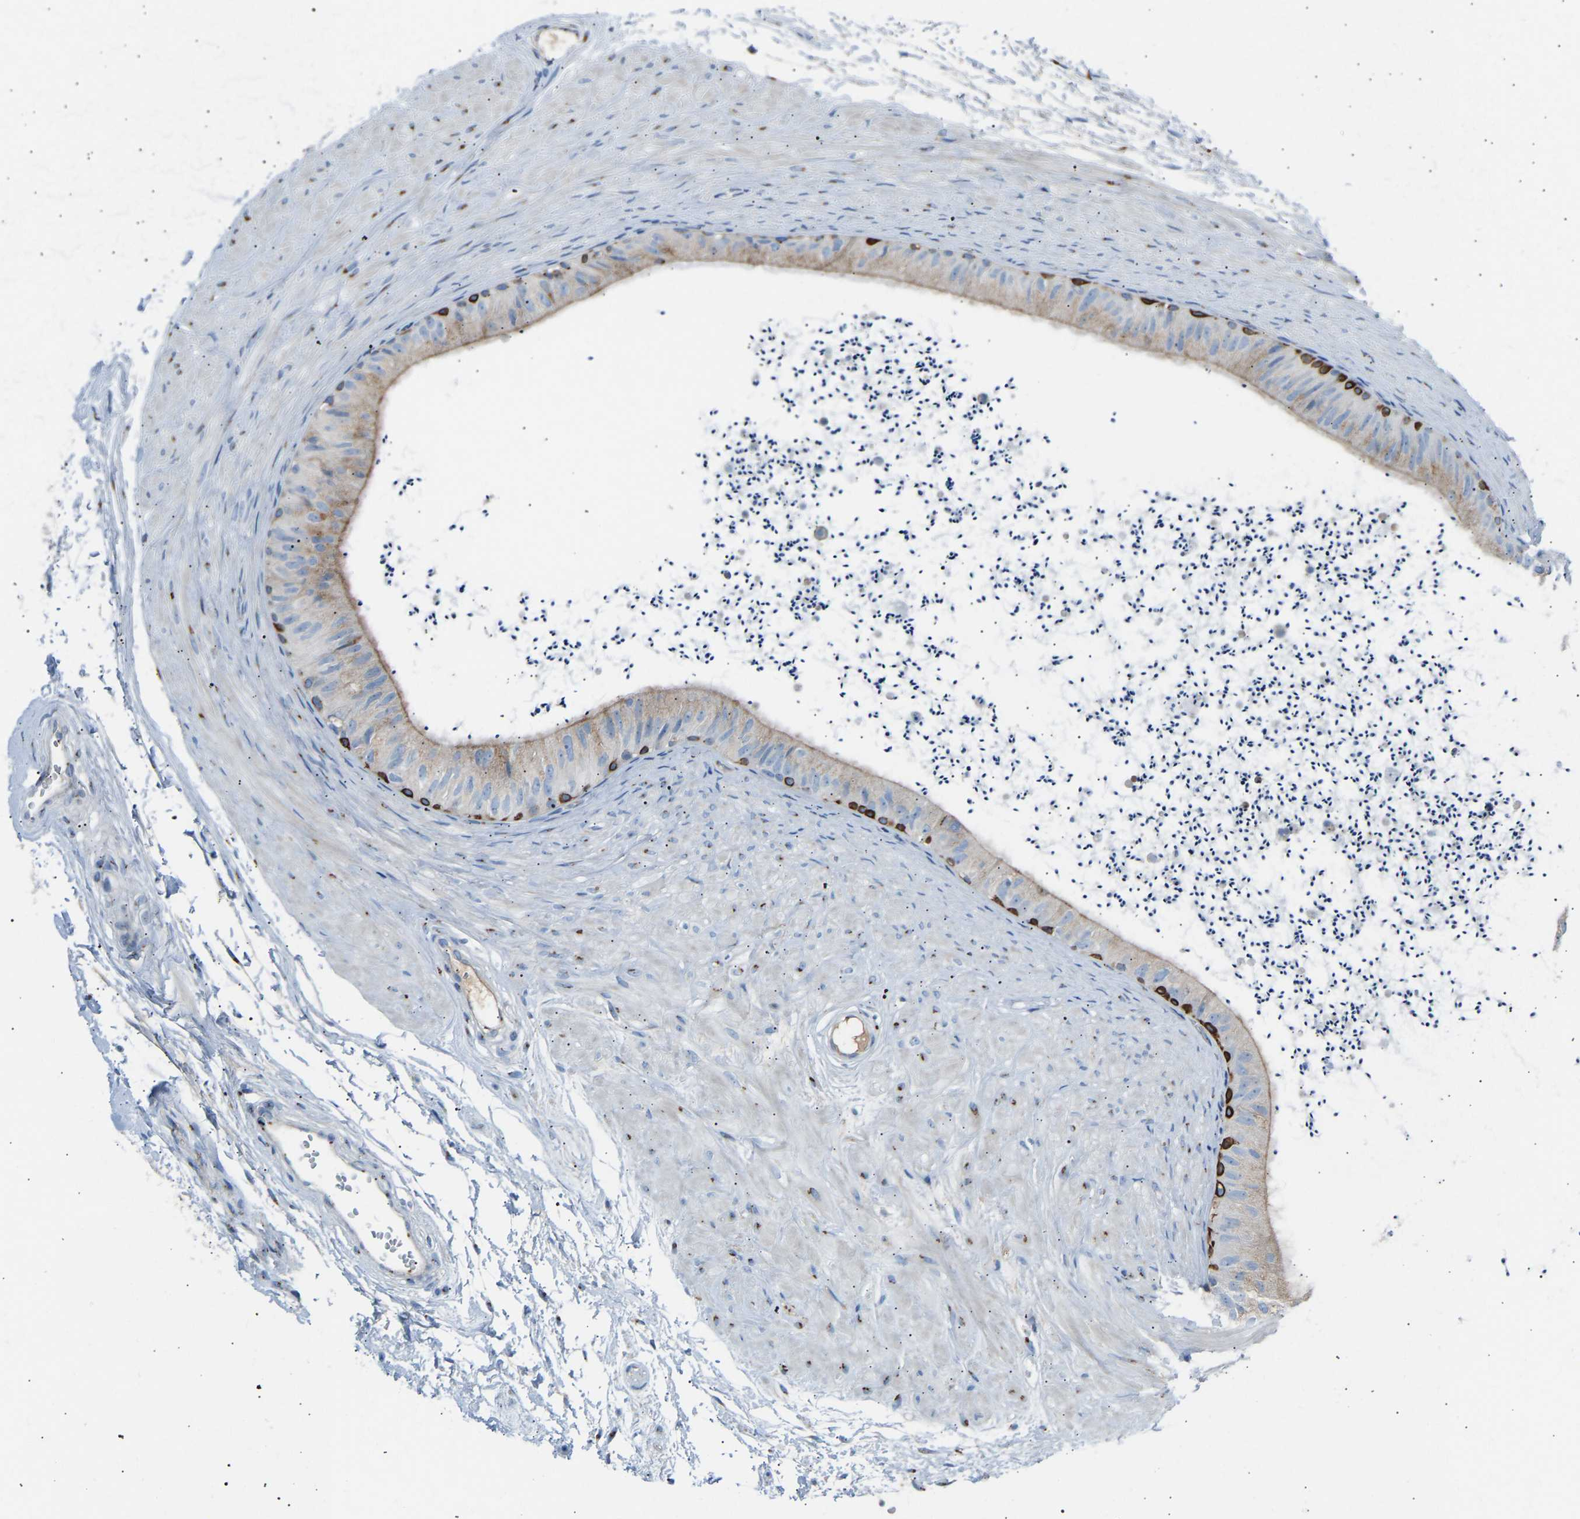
{"staining": {"intensity": "moderate", "quantity": ">75%", "location": "cytoplasmic/membranous"}, "tissue": "epididymis", "cell_type": "Glandular cells", "image_type": "normal", "snomed": [{"axis": "morphology", "description": "Normal tissue, NOS"}, {"axis": "topography", "description": "Epididymis"}], "caption": "The immunohistochemical stain labels moderate cytoplasmic/membranous positivity in glandular cells of normal epididymis. (Stains: DAB (3,3'-diaminobenzidine) in brown, nuclei in blue, Microscopy: brightfield microscopy at high magnification).", "gene": "CYREN", "patient": {"sex": "male", "age": 56}}